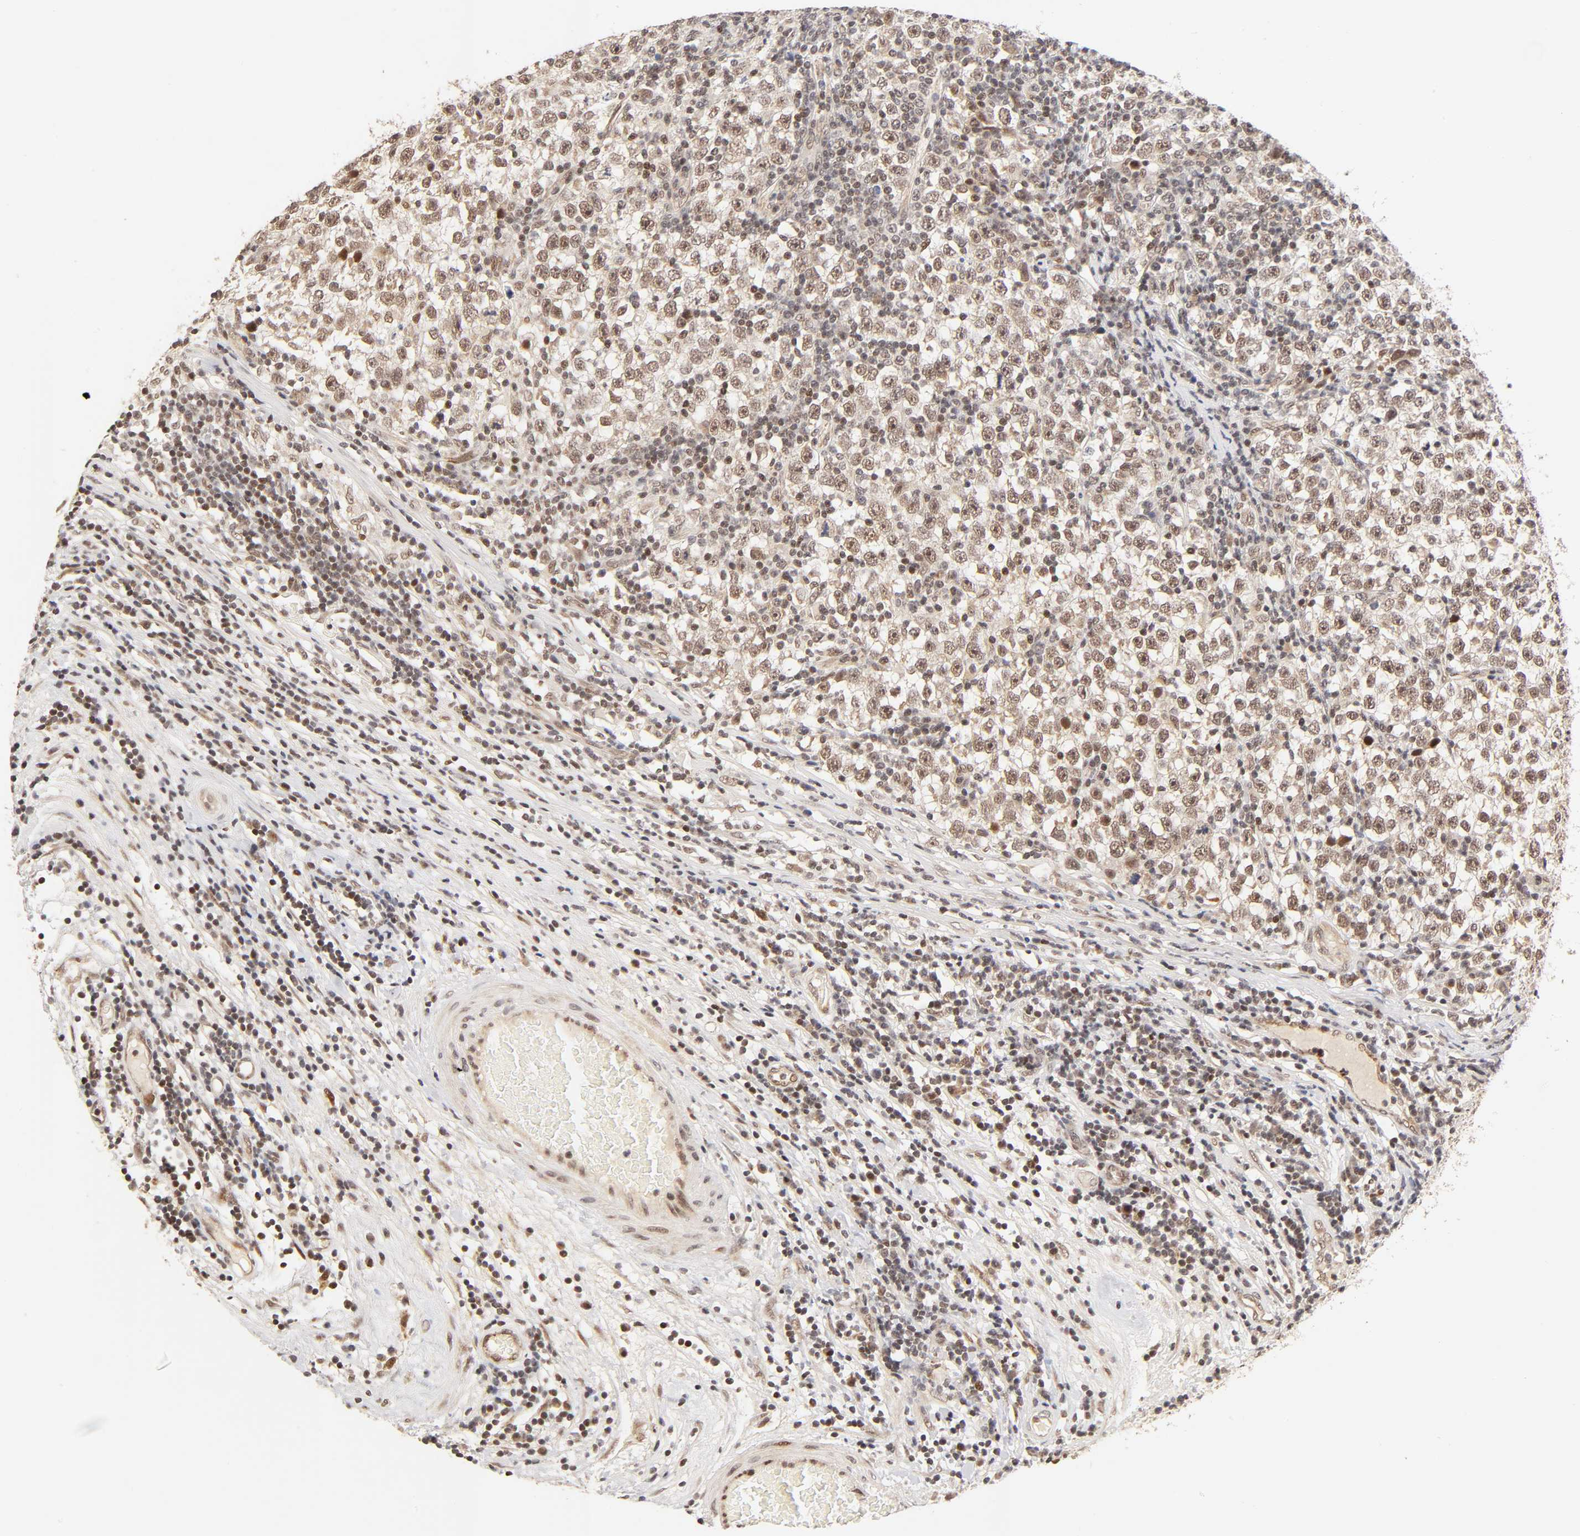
{"staining": {"intensity": "weak", "quantity": "25%-75%", "location": "cytoplasmic/membranous,nuclear"}, "tissue": "testis cancer", "cell_type": "Tumor cells", "image_type": "cancer", "snomed": [{"axis": "morphology", "description": "Seminoma, NOS"}, {"axis": "topography", "description": "Testis"}], "caption": "A photomicrograph showing weak cytoplasmic/membranous and nuclear staining in approximately 25%-75% of tumor cells in seminoma (testis), as visualized by brown immunohistochemical staining.", "gene": "TAF10", "patient": {"sex": "male", "age": 43}}